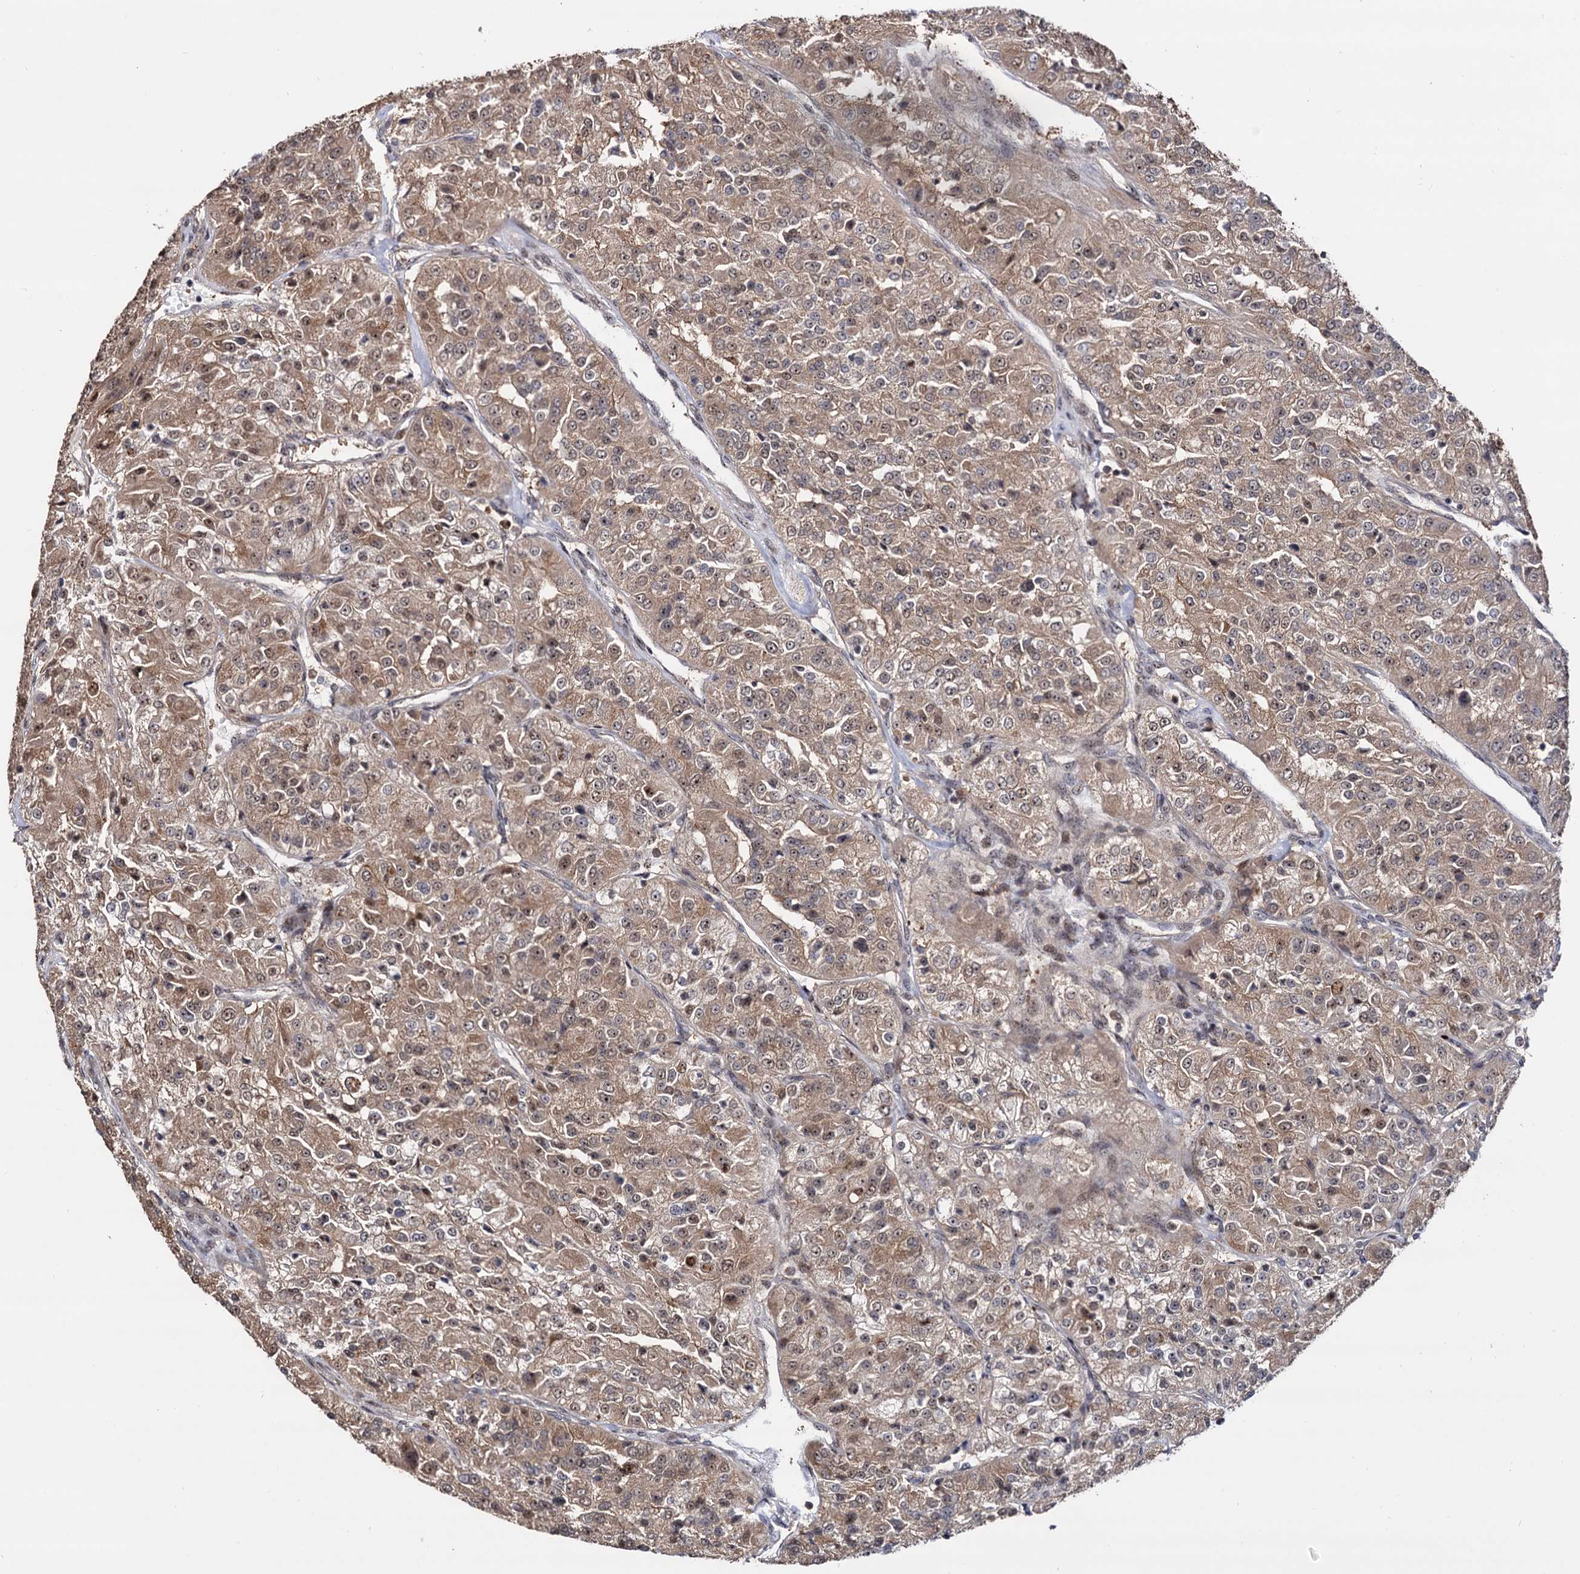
{"staining": {"intensity": "moderate", "quantity": ">75%", "location": "cytoplasmic/membranous,nuclear"}, "tissue": "renal cancer", "cell_type": "Tumor cells", "image_type": "cancer", "snomed": [{"axis": "morphology", "description": "Adenocarcinoma, NOS"}, {"axis": "topography", "description": "Kidney"}], "caption": "About >75% of tumor cells in renal adenocarcinoma exhibit moderate cytoplasmic/membranous and nuclear protein positivity as visualized by brown immunohistochemical staining.", "gene": "PIGB", "patient": {"sex": "female", "age": 63}}